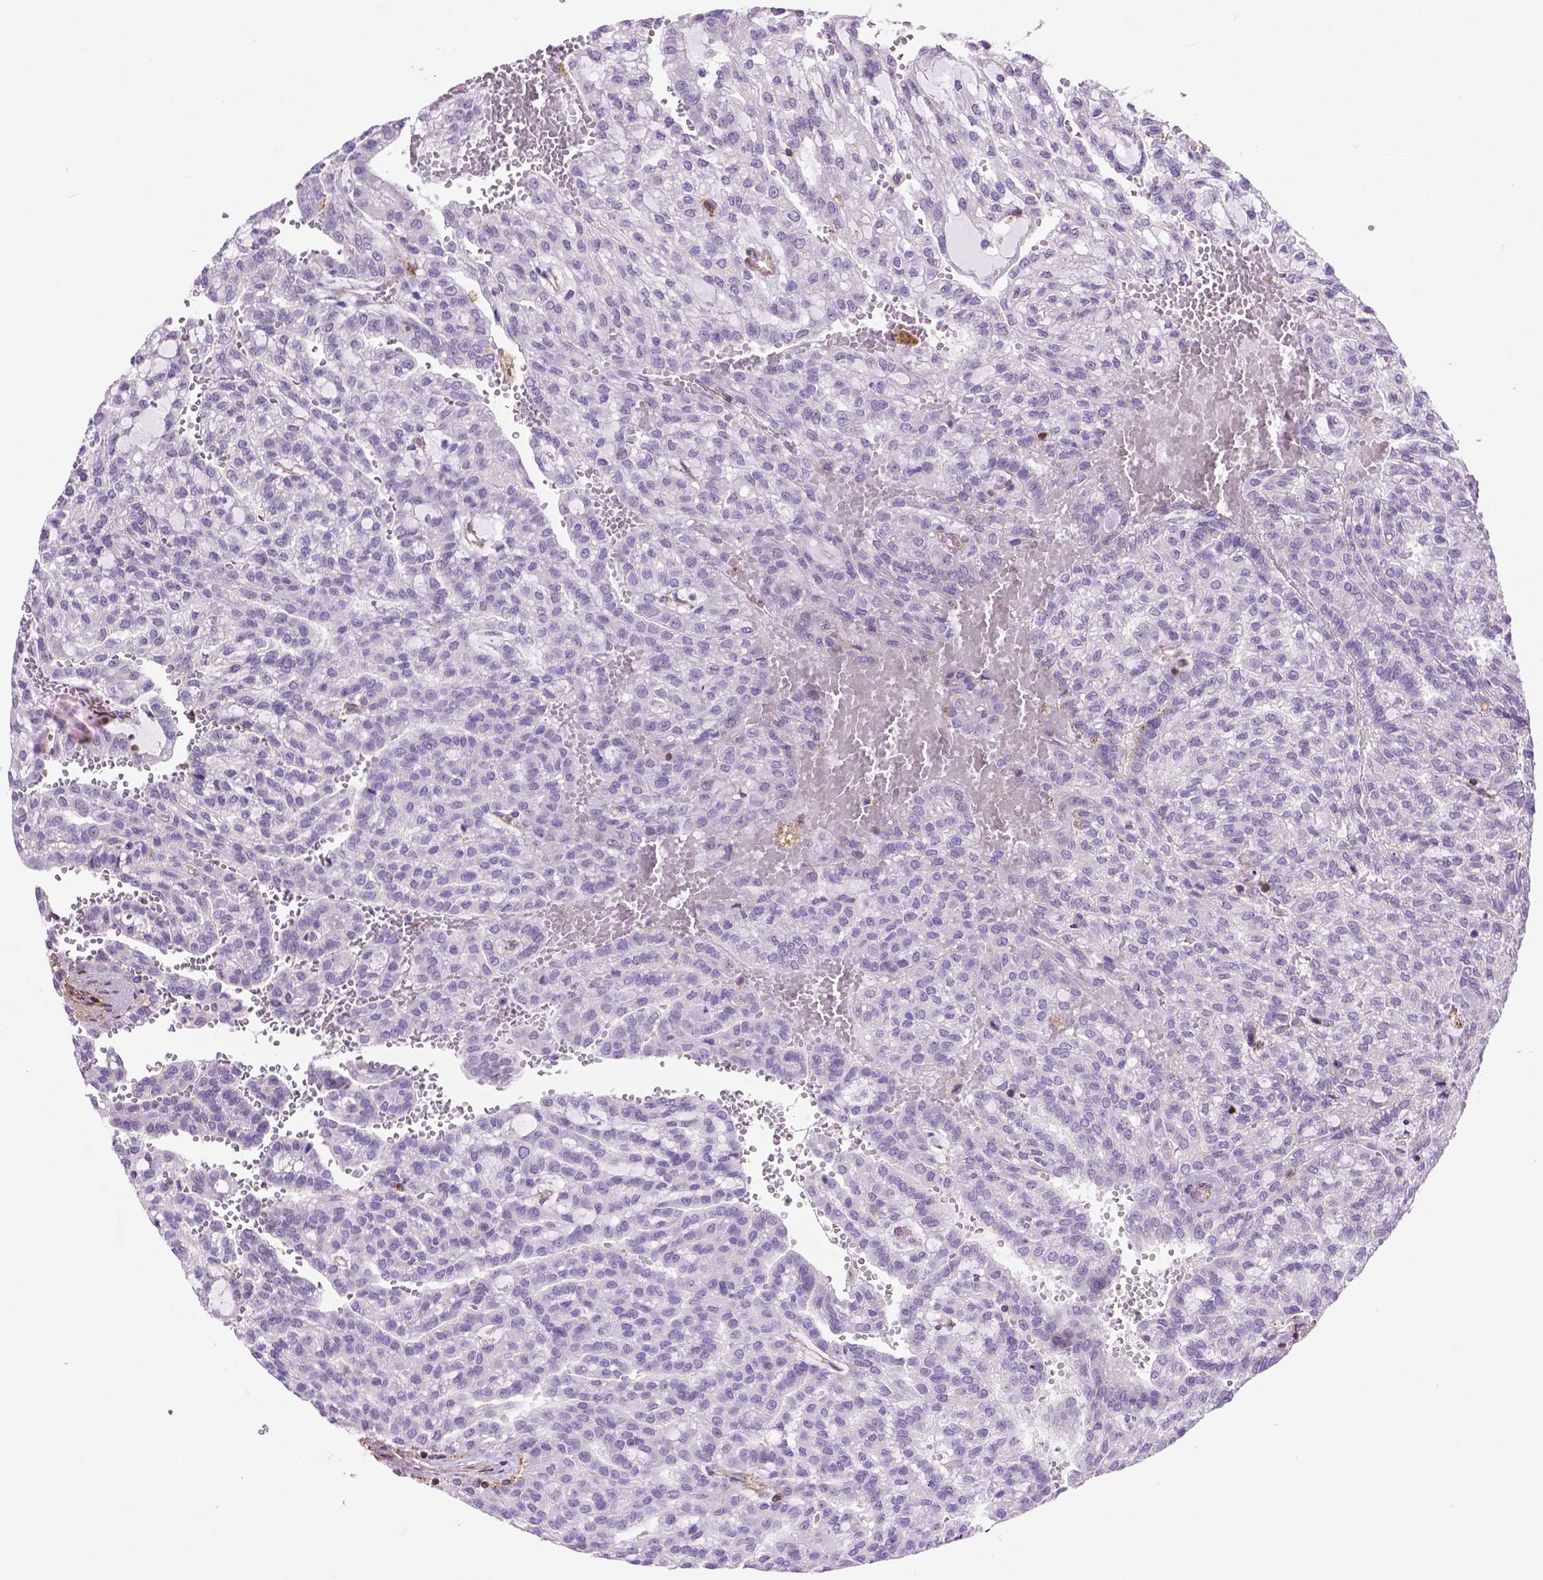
{"staining": {"intensity": "negative", "quantity": "none", "location": "none"}, "tissue": "renal cancer", "cell_type": "Tumor cells", "image_type": "cancer", "snomed": [{"axis": "morphology", "description": "Adenocarcinoma, NOS"}, {"axis": "topography", "description": "Kidney"}], "caption": "This is a photomicrograph of immunohistochemistry staining of renal adenocarcinoma, which shows no expression in tumor cells. The staining is performed using DAB brown chromogen with nuclei counter-stained in using hematoxylin.", "gene": "ACAD10", "patient": {"sex": "male", "age": 63}}